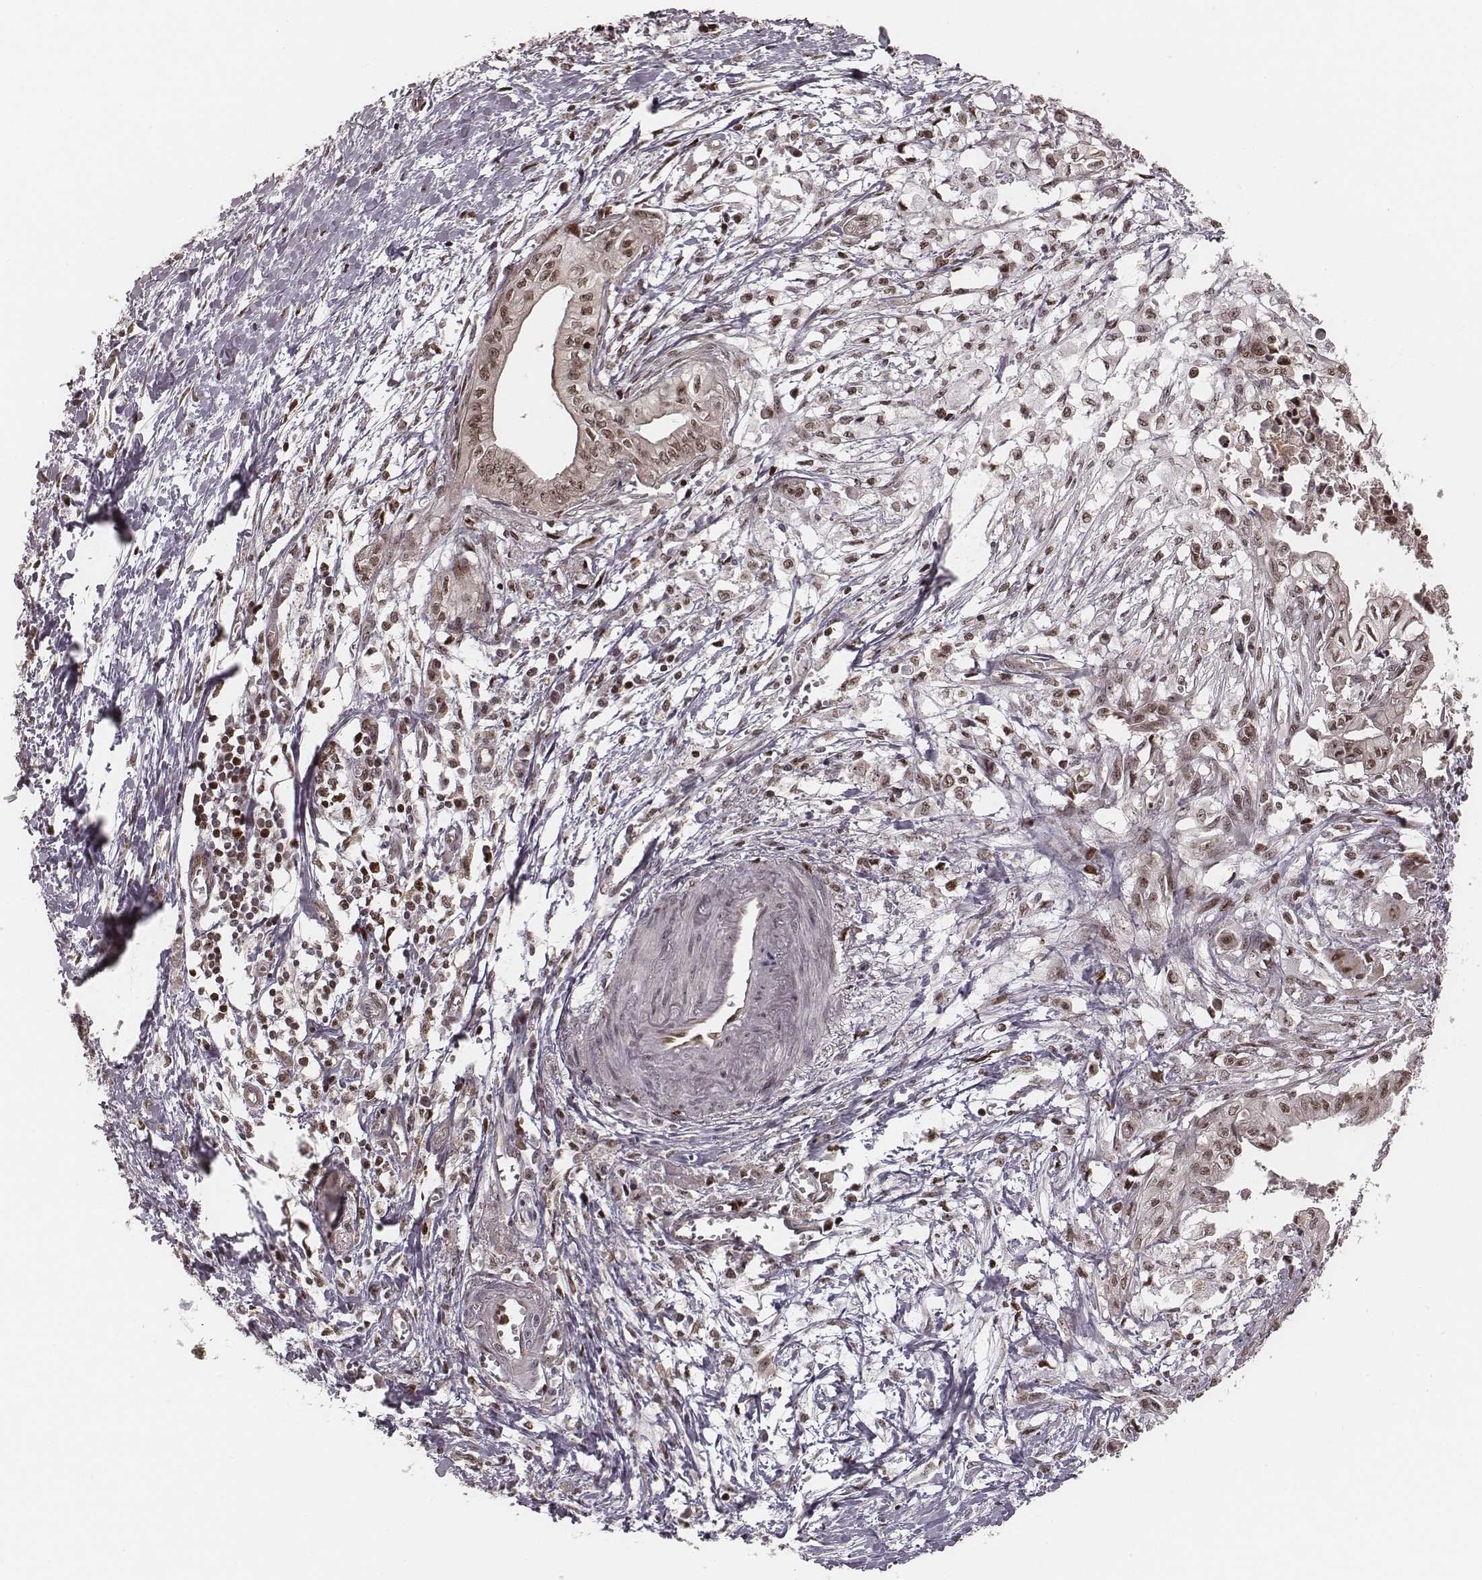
{"staining": {"intensity": "weak", "quantity": "25%-75%", "location": "nuclear"}, "tissue": "pancreatic cancer", "cell_type": "Tumor cells", "image_type": "cancer", "snomed": [{"axis": "morphology", "description": "Adenocarcinoma, NOS"}, {"axis": "topography", "description": "Pancreas"}], "caption": "Immunohistochemistry of adenocarcinoma (pancreatic) displays low levels of weak nuclear positivity in approximately 25%-75% of tumor cells. (DAB IHC with brightfield microscopy, high magnification).", "gene": "VRK3", "patient": {"sex": "female", "age": 61}}